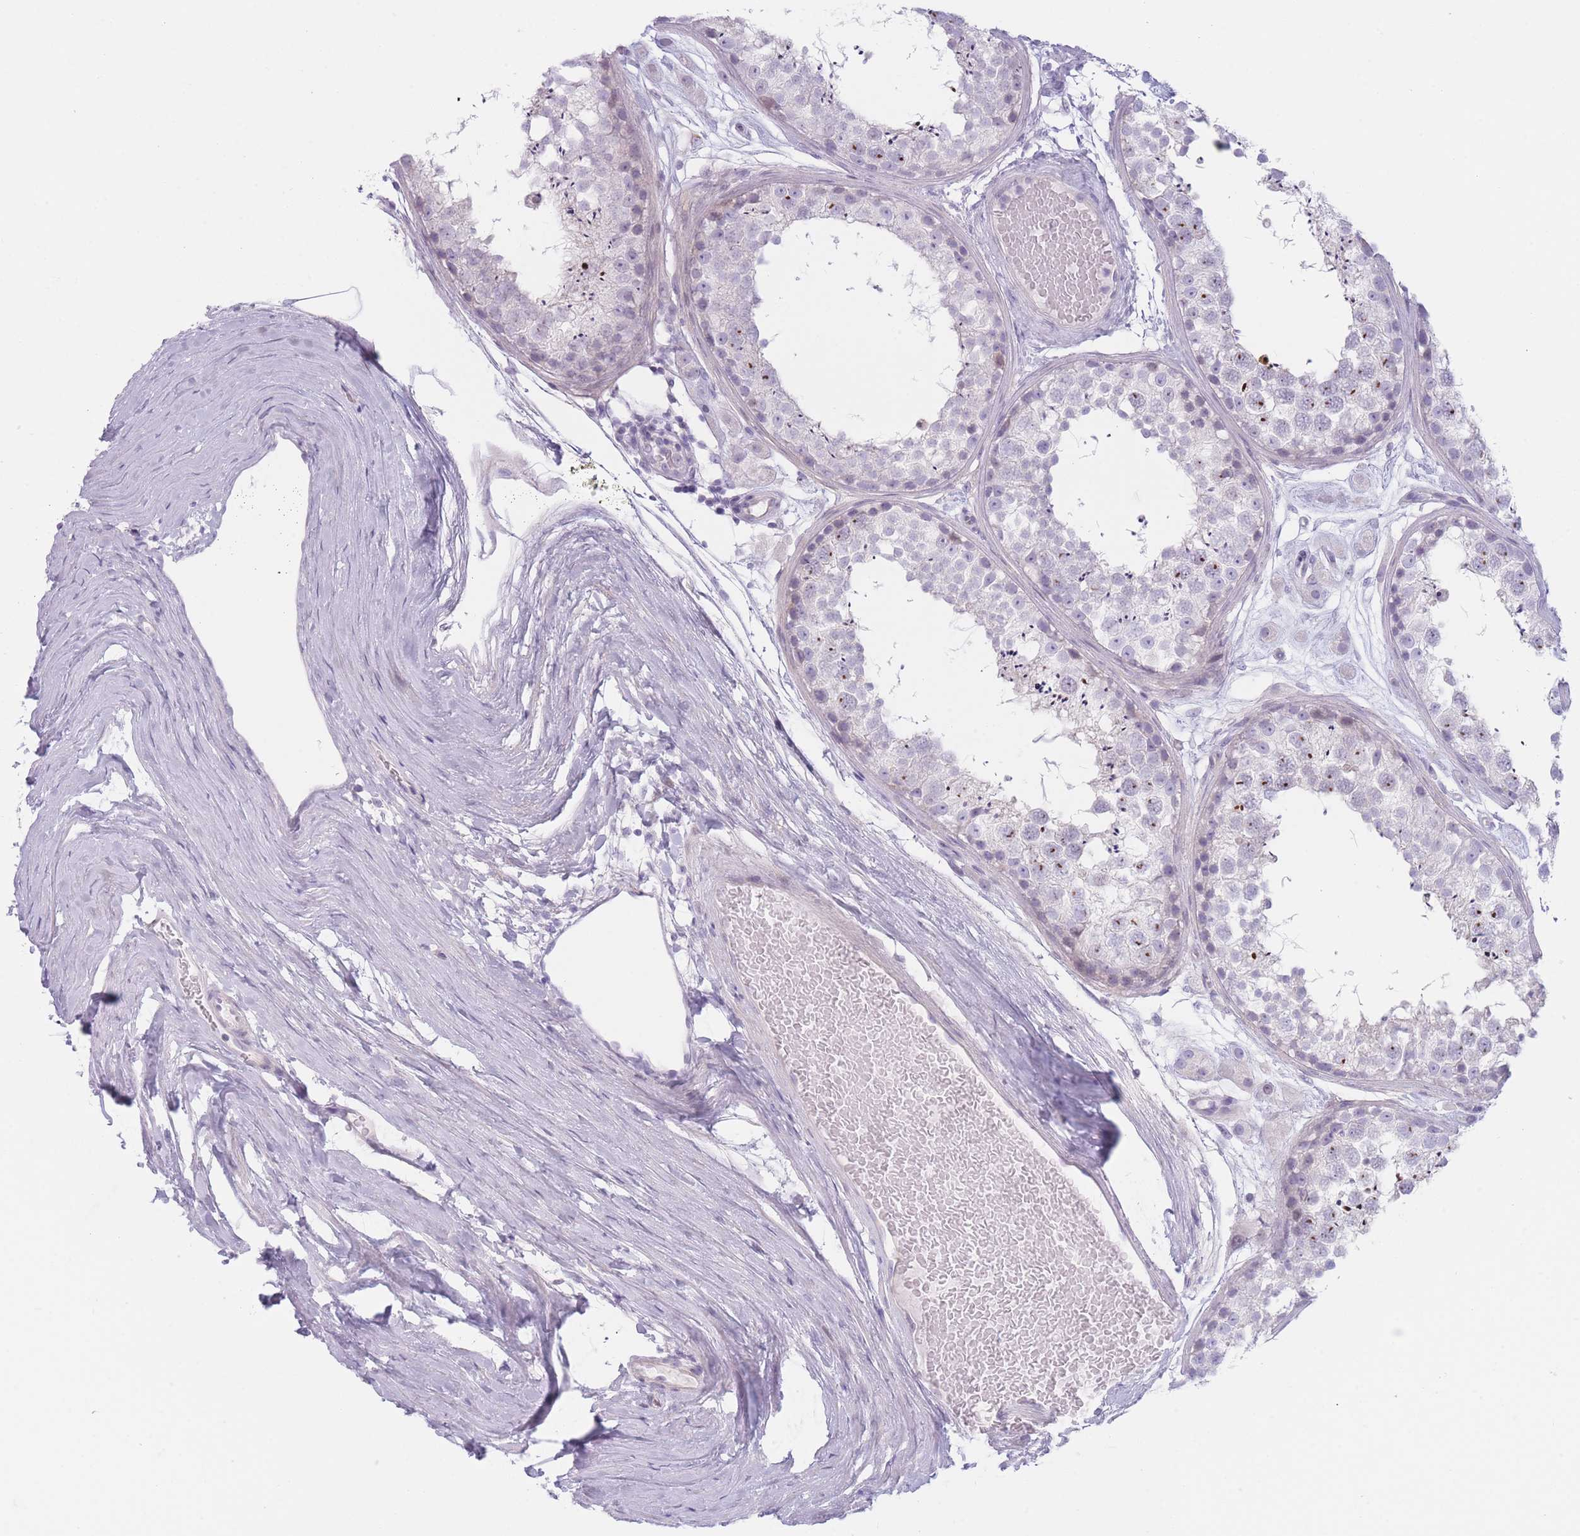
{"staining": {"intensity": "negative", "quantity": "none", "location": "none"}, "tissue": "testis", "cell_type": "Cells in seminiferous ducts", "image_type": "normal", "snomed": [{"axis": "morphology", "description": "Normal tissue, NOS"}, {"axis": "topography", "description": "Testis"}], "caption": "Immunohistochemistry (IHC) histopathology image of unremarkable testis stained for a protein (brown), which demonstrates no expression in cells in seminiferous ducts. Brightfield microscopy of immunohistochemistry (IHC) stained with DAB (3,3'-diaminobenzidine) (brown) and hematoxylin (blue), captured at high magnification.", "gene": "PLEKHG2", "patient": {"sex": "male", "age": 25}}